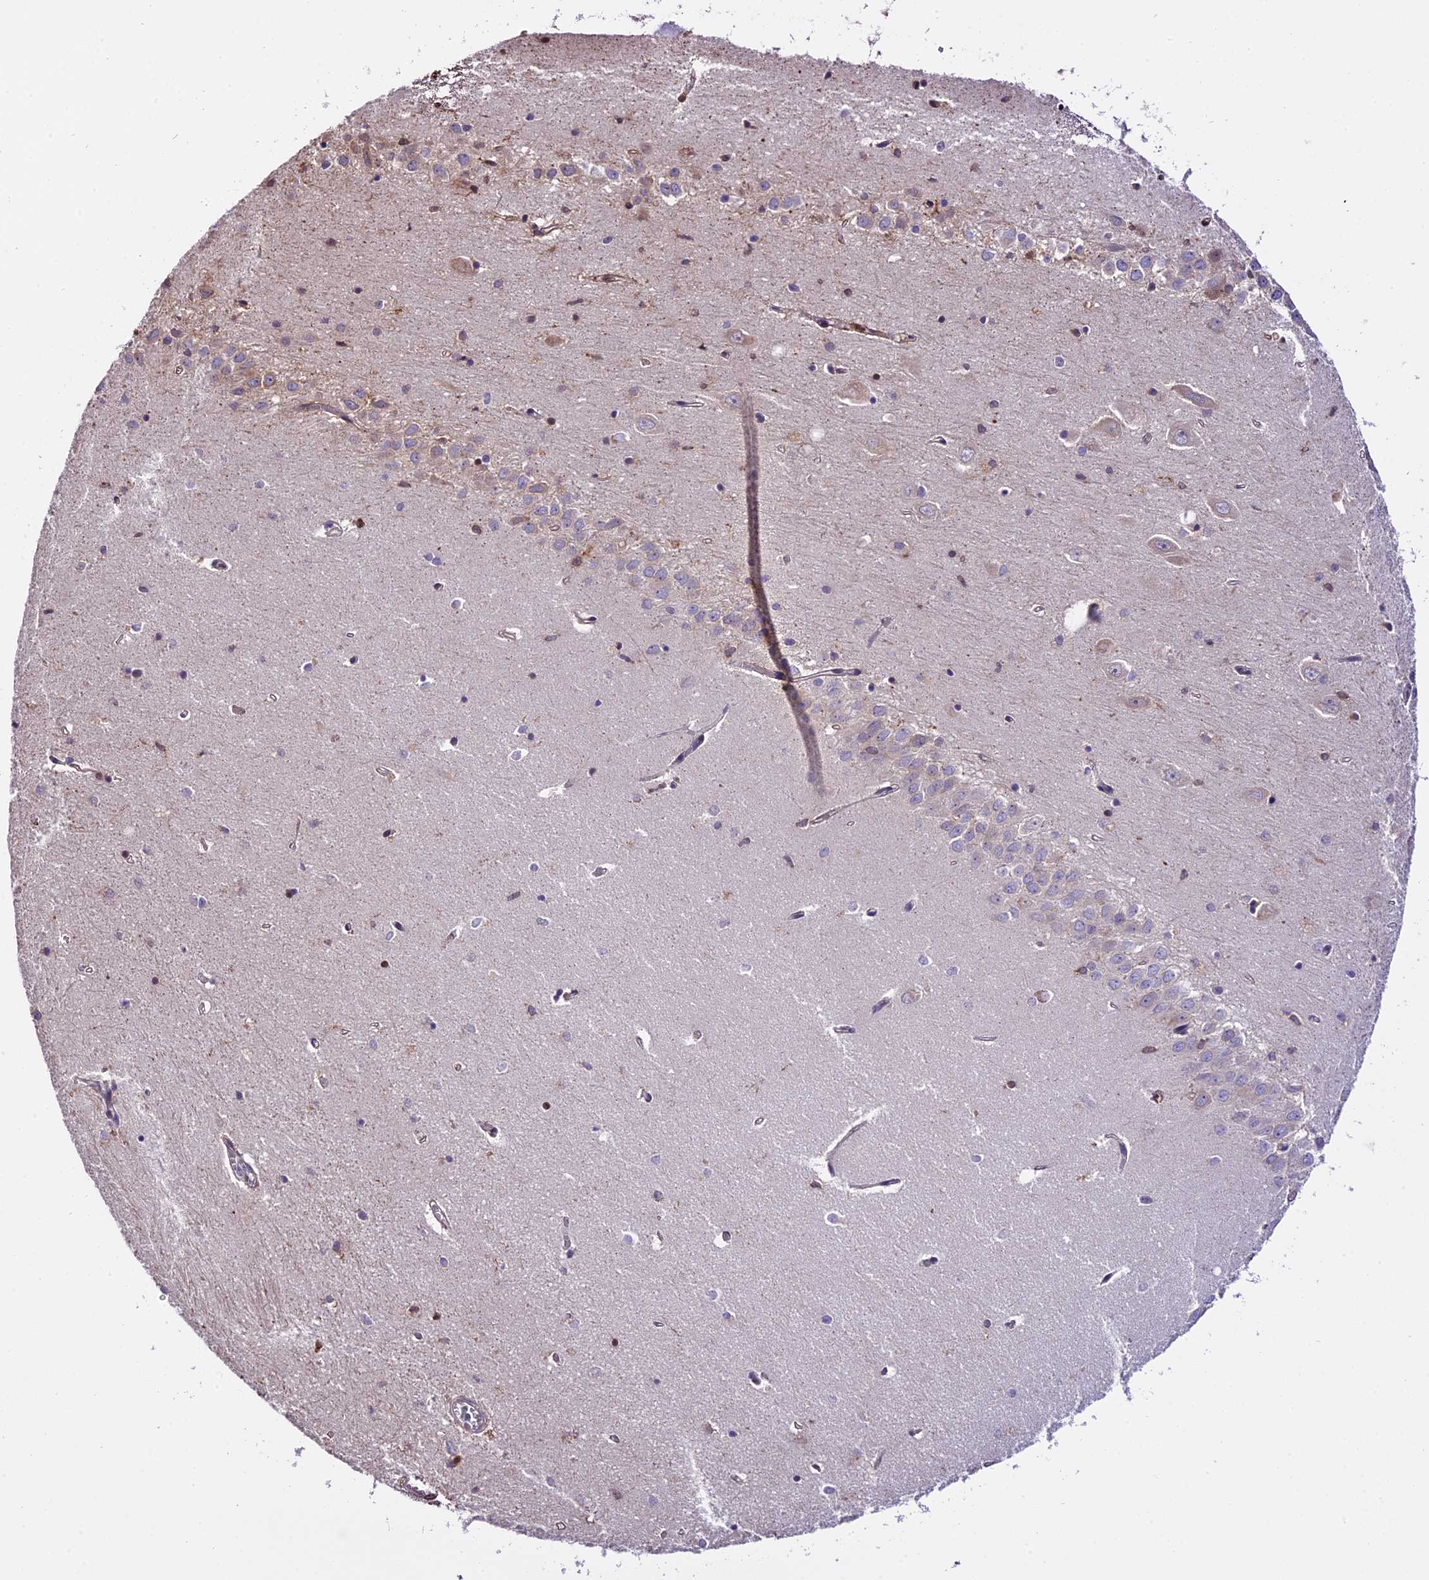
{"staining": {"intensity": "moderate", "quantity": "<25%", "location": "cytoplasmic/membranous,nuclear"}, "tissue": "hippocampus", "cell_type": "Glial cells", "image_type": "normal", "snomed": [{"axis": "morphology", "description": "Normal tissue, NOS"}, {"axis": "topography", "description": "Hippocampus"}], "caption": "Glial cells show low levels of moderate cytoplasmic/membranous,nuclear staining in approximately <25% of cells in normal human hippocampus.", "gene": "HERPUD1", "patient": {"sex": "female", "age": 64}}